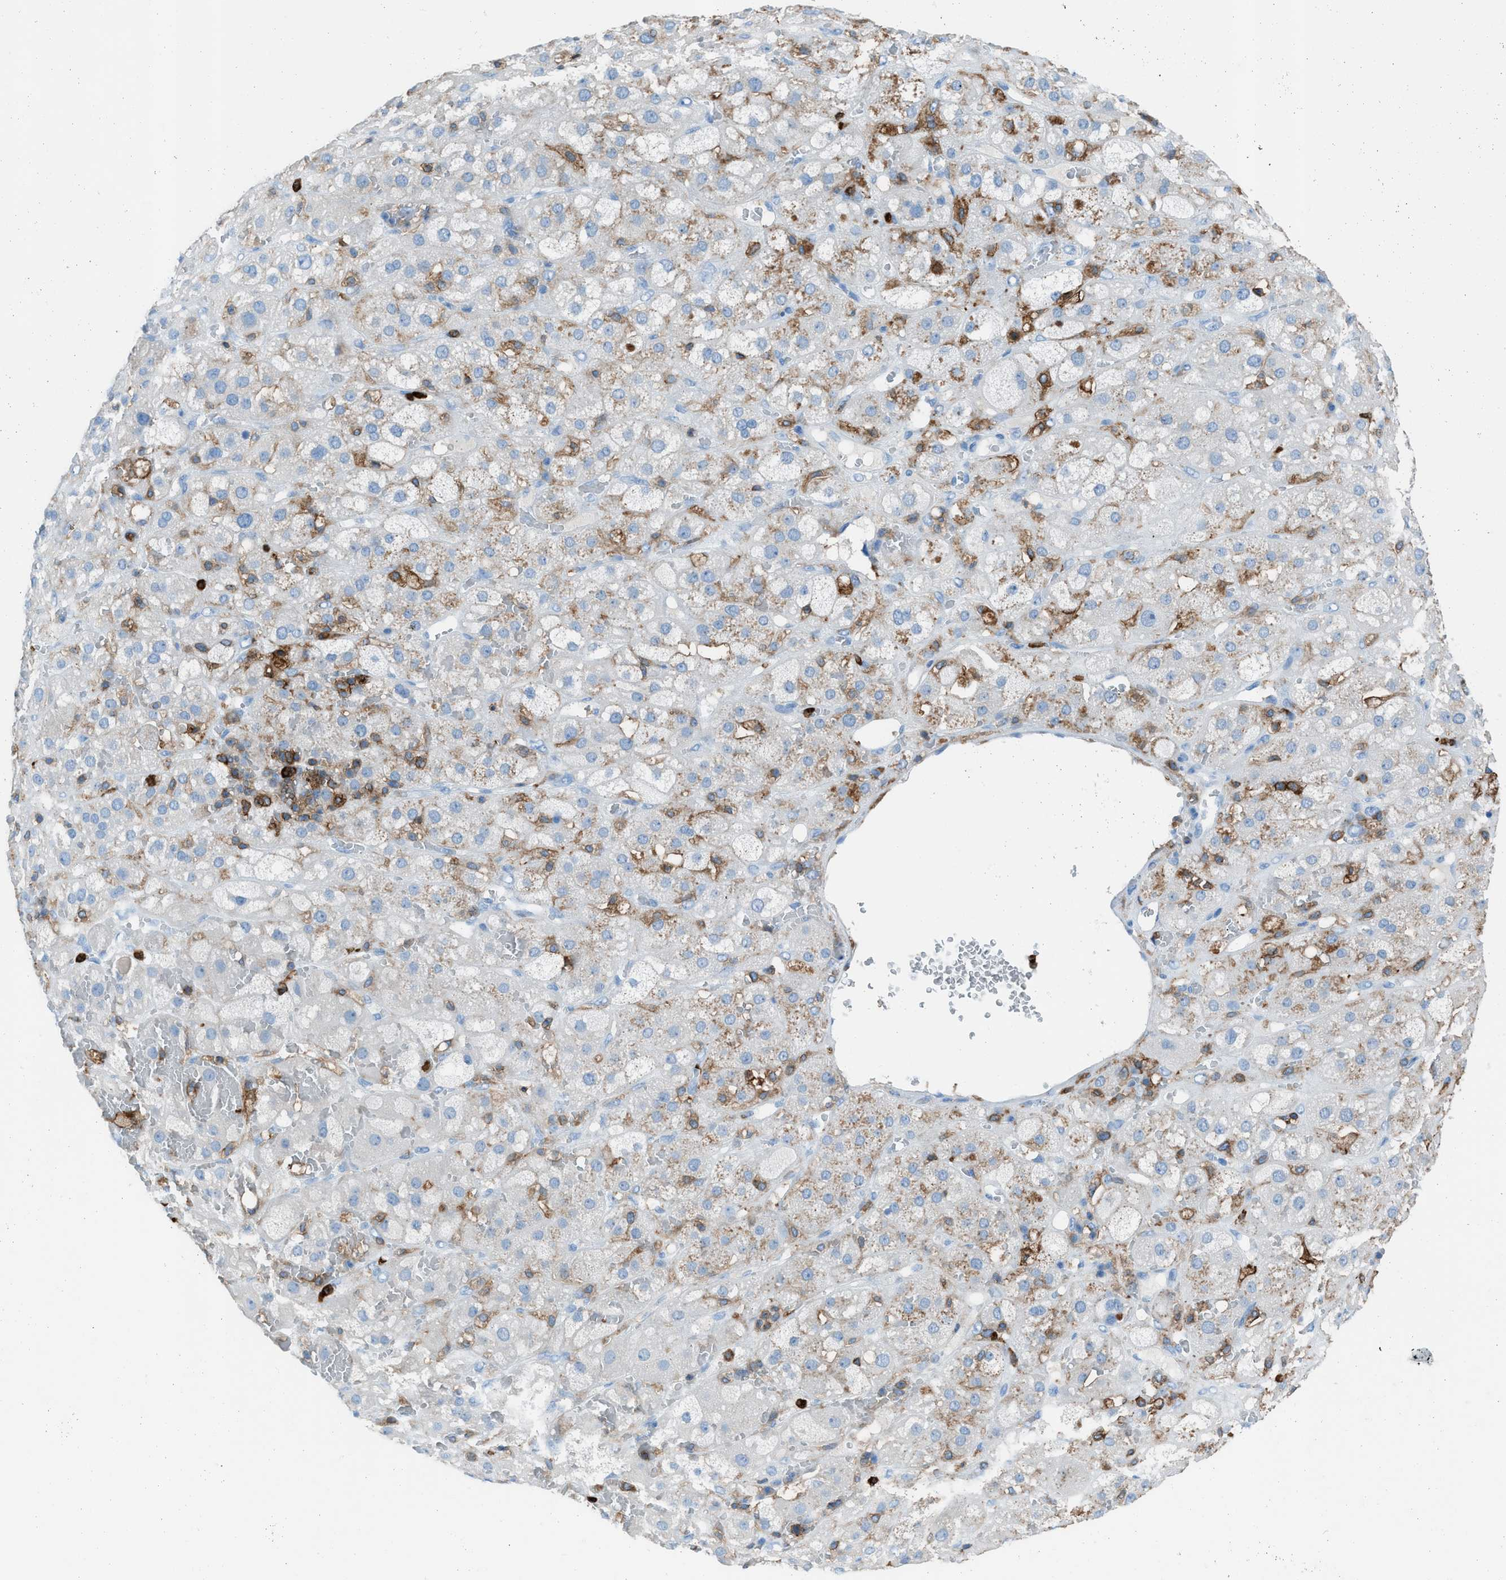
{"staining": {"intensity": "moderate", "quantity": "<25%", "location": "cytoplasmic/membranous"}, "tissue": "adrenal gland", "cell_type": "Glandular cells", "image_type": "normal", "snomed": [{"axis": "morphology", "description": "Normal tissue, NOS"}, {"axis": "topography", "description": "Adrenal gland"}], "caption": "Adrenal gland stained with a brown dye exhibits moderate cytoplasmic/membranous positive staining in approximately <25% of glandular cells.", "gene": "ITGB2", "patient": {"sex": "female", "age": 47}}